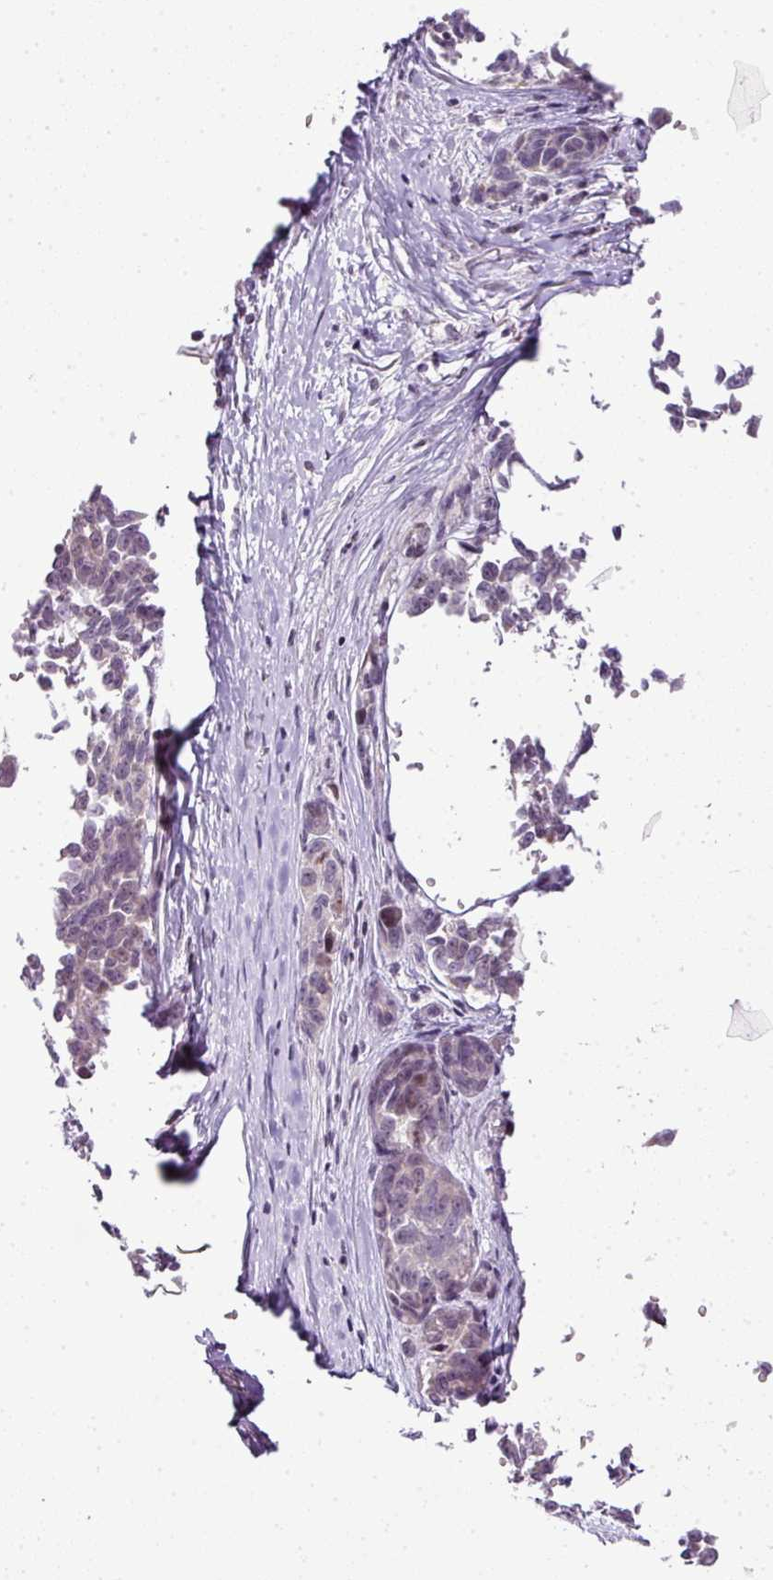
{"staining": {"intensity": "weak", "quantity": "25%-75%", "location": "nuclear"}, "tissue": "melanoma", "cell_type": "Tumor cells", "image_type": "cancer", "snomed": [{"axis": "morphology", "description": "Normal tissue, NOS"}, {"axis": "morphology", "description": "Malignant melanoma, NOS"}, {"axis": "topography", "description": "Skin"}], "caption": "A photomicrograph of human malignant melanoma stained for a protein shows weak nuclear brown staining in tumor cells.", "gene": "TEX30", "patient": {"sex": "female", "age": 64}}